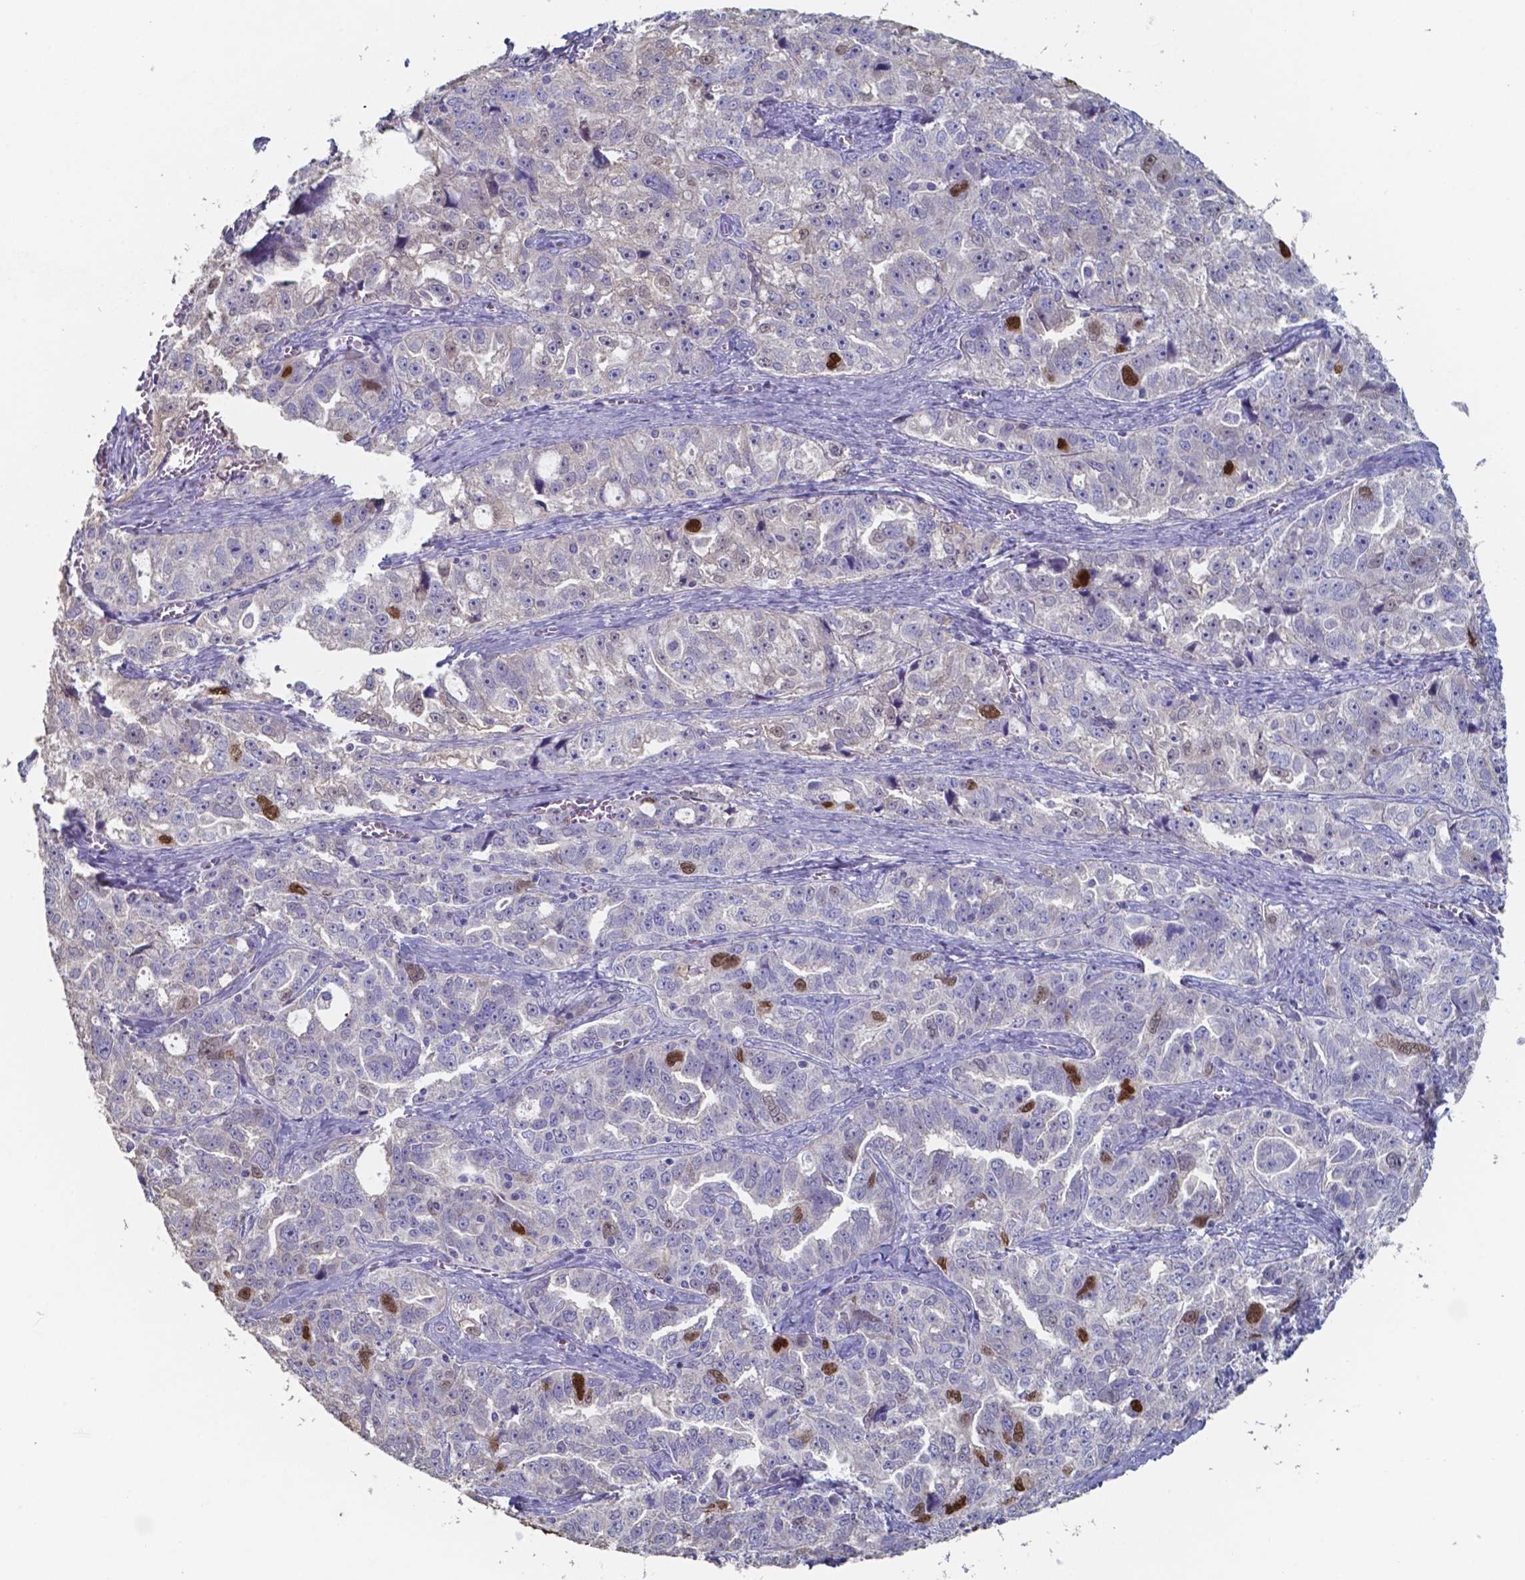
{"staining": {"intensity": "strong", "quantity": "<25%", "location": "nuclear"}, "tissue": "ovarian cancer", "cell_type": "Tumor cells", "image_type": "cancer", "snomed": [{"axis": "morphology", "description": "Cystadenocarcinoma, serous, NOS"}, {"axis": "topography", "description": "Ovary"}], "caption": "An image showing strong nuclear staining in about <25% of tumor cells in ovarian cancer, as visualized by brown immunohistochemical staining.", "gene": "FOXJ1", "patient": {"sex": "female", "age": 51}}